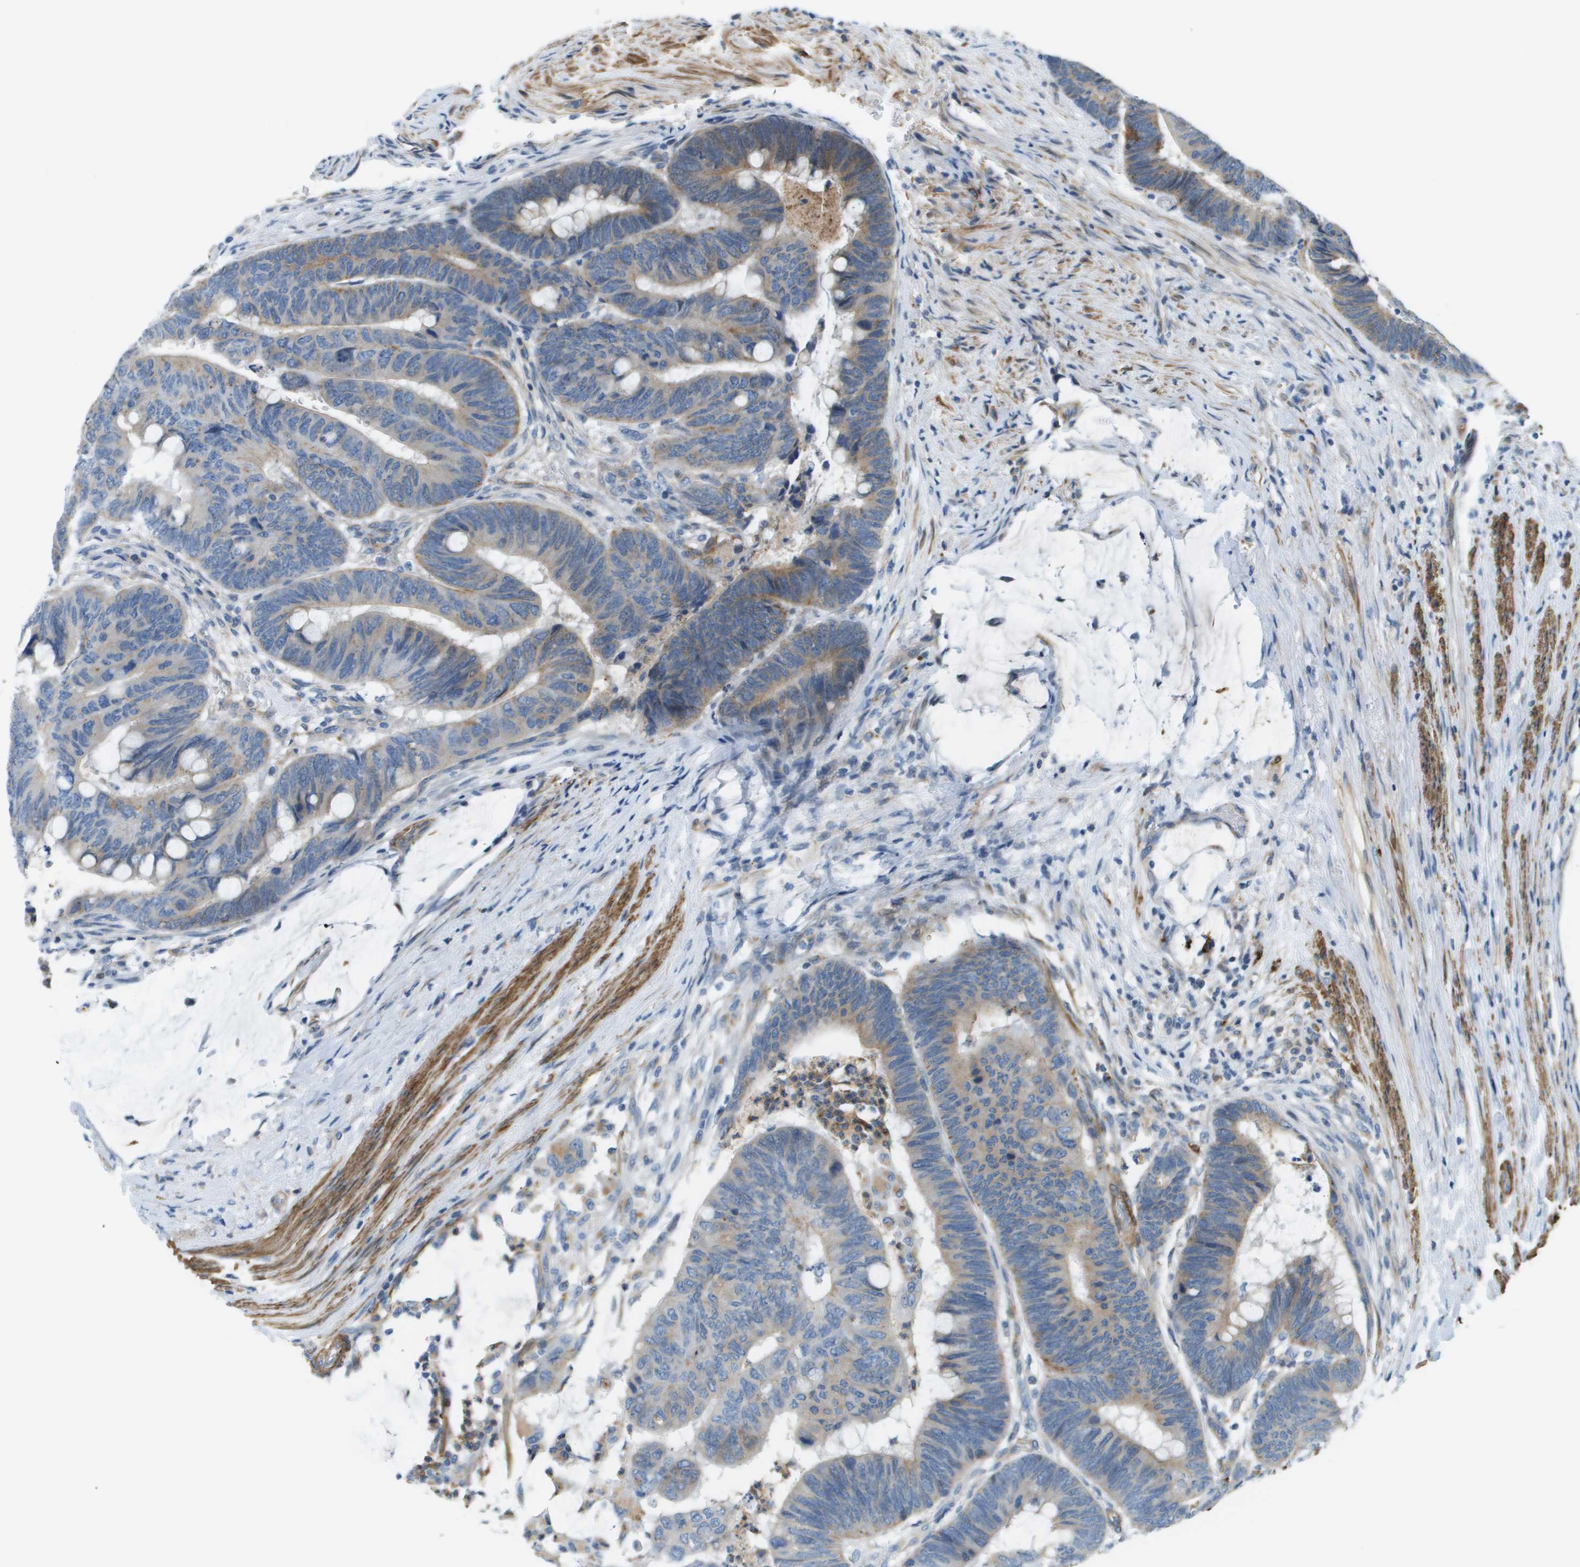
{"staining": {"intensity": "weak", "quantity": "25%-75%", "location": "cytoplasmic/membranous"}, "tissue": "colorectal cancer", "cell_type": "Tumor cells", "image_type": "cancer", "snomed": [{"axis": "morphology", "description": "Normal tissue, NOS"}, {"axis": "morphology", "description": "Adenocarcinoma, NOS"}, {"axis": "topography", "description": "Rectum"}], "caption": "Colorectal cancer (adenocarcinoma) was stained to show a protein in brown. There is low levels of weak cytoplasmic/membranous expression in approximately 25%-75% of tumor cells.", "gene": "MYH11", "patient": {"sex": "male", "age": 92}}